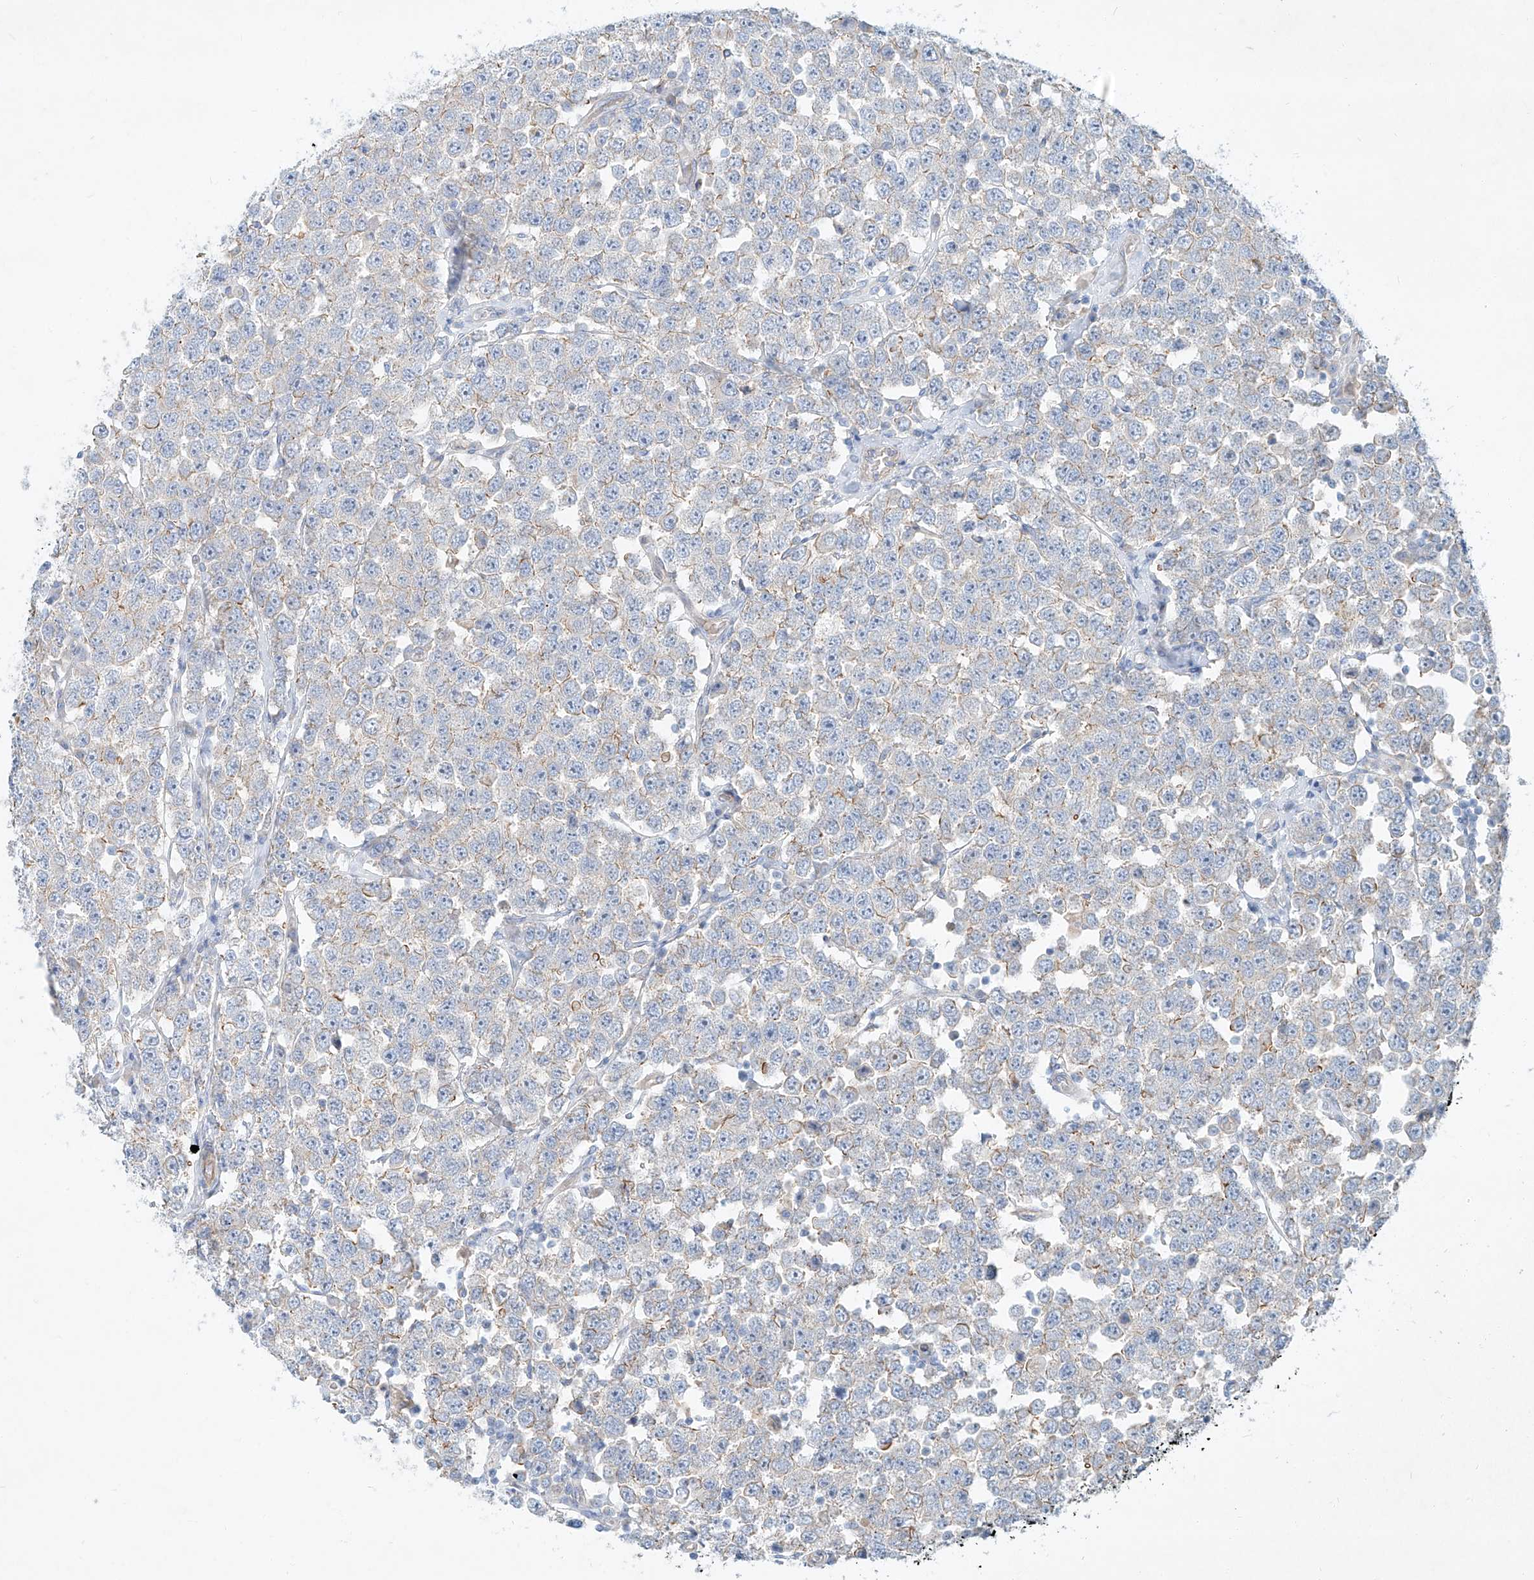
{"staining": {"intensity": "weak", "quantity": "<25%", "location": "cytoplasmic/membranous"}, "tissue": "testis cancer", "cell_type": "Tumor cells", "image_type": "cancer", "snomed": [{"axis": "morphology", "description": "Seminoma, NOS"}, {"axis": "topography", "description": "Testis"}], "caption": "This micrograph is of testis seminoma stained with immunohistochemistry to label a protein in brown with the nuclei are counter-stained blue. There is no staining in tumor cells.", "gene": "AJM1", "patient": {"sex": "male", "age": 28}}